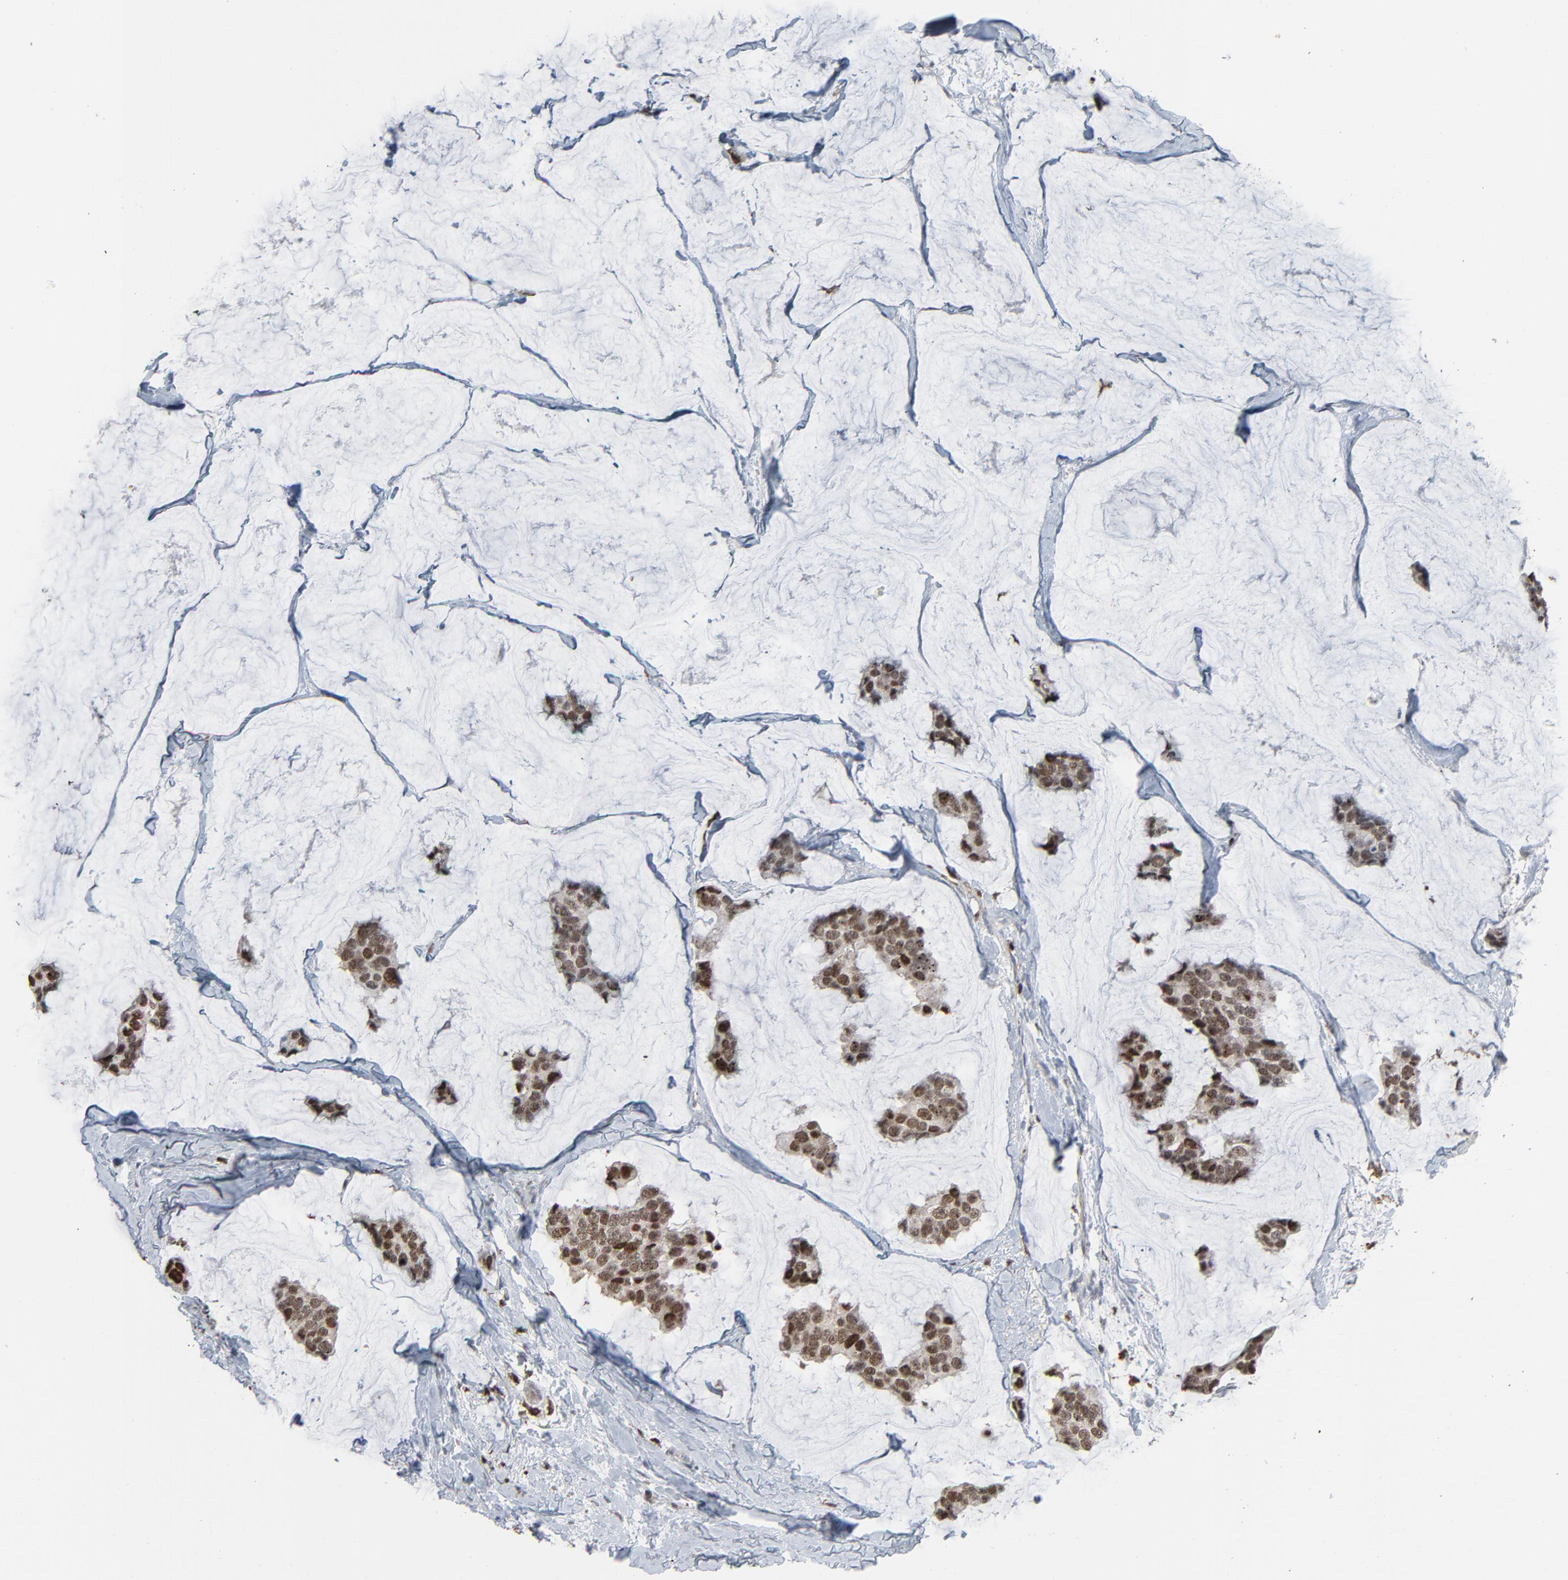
{"staining": {"intensity": "moderate", "quantity": ">75%", "location": "nuclear"}, "tissue": "breast cancer", "cell_type": "Tumor cells", "image_type": "cancer", "snomed": [{"axis": "morphology", "description": "Normal tissue, NOS"}, {"axis": "morphology", "description": "Duct carcinoma"}, {"axis": "topography", "description": "Breast"}], "caption": "Infiltrating ductal carcinoma (breast) stained for a protein (brown) displays moderate nuclear positive staining in approximately >75% of tumor cells.", "gene": "DOCK8", "patient": {"sex": "female", "age": 50}}